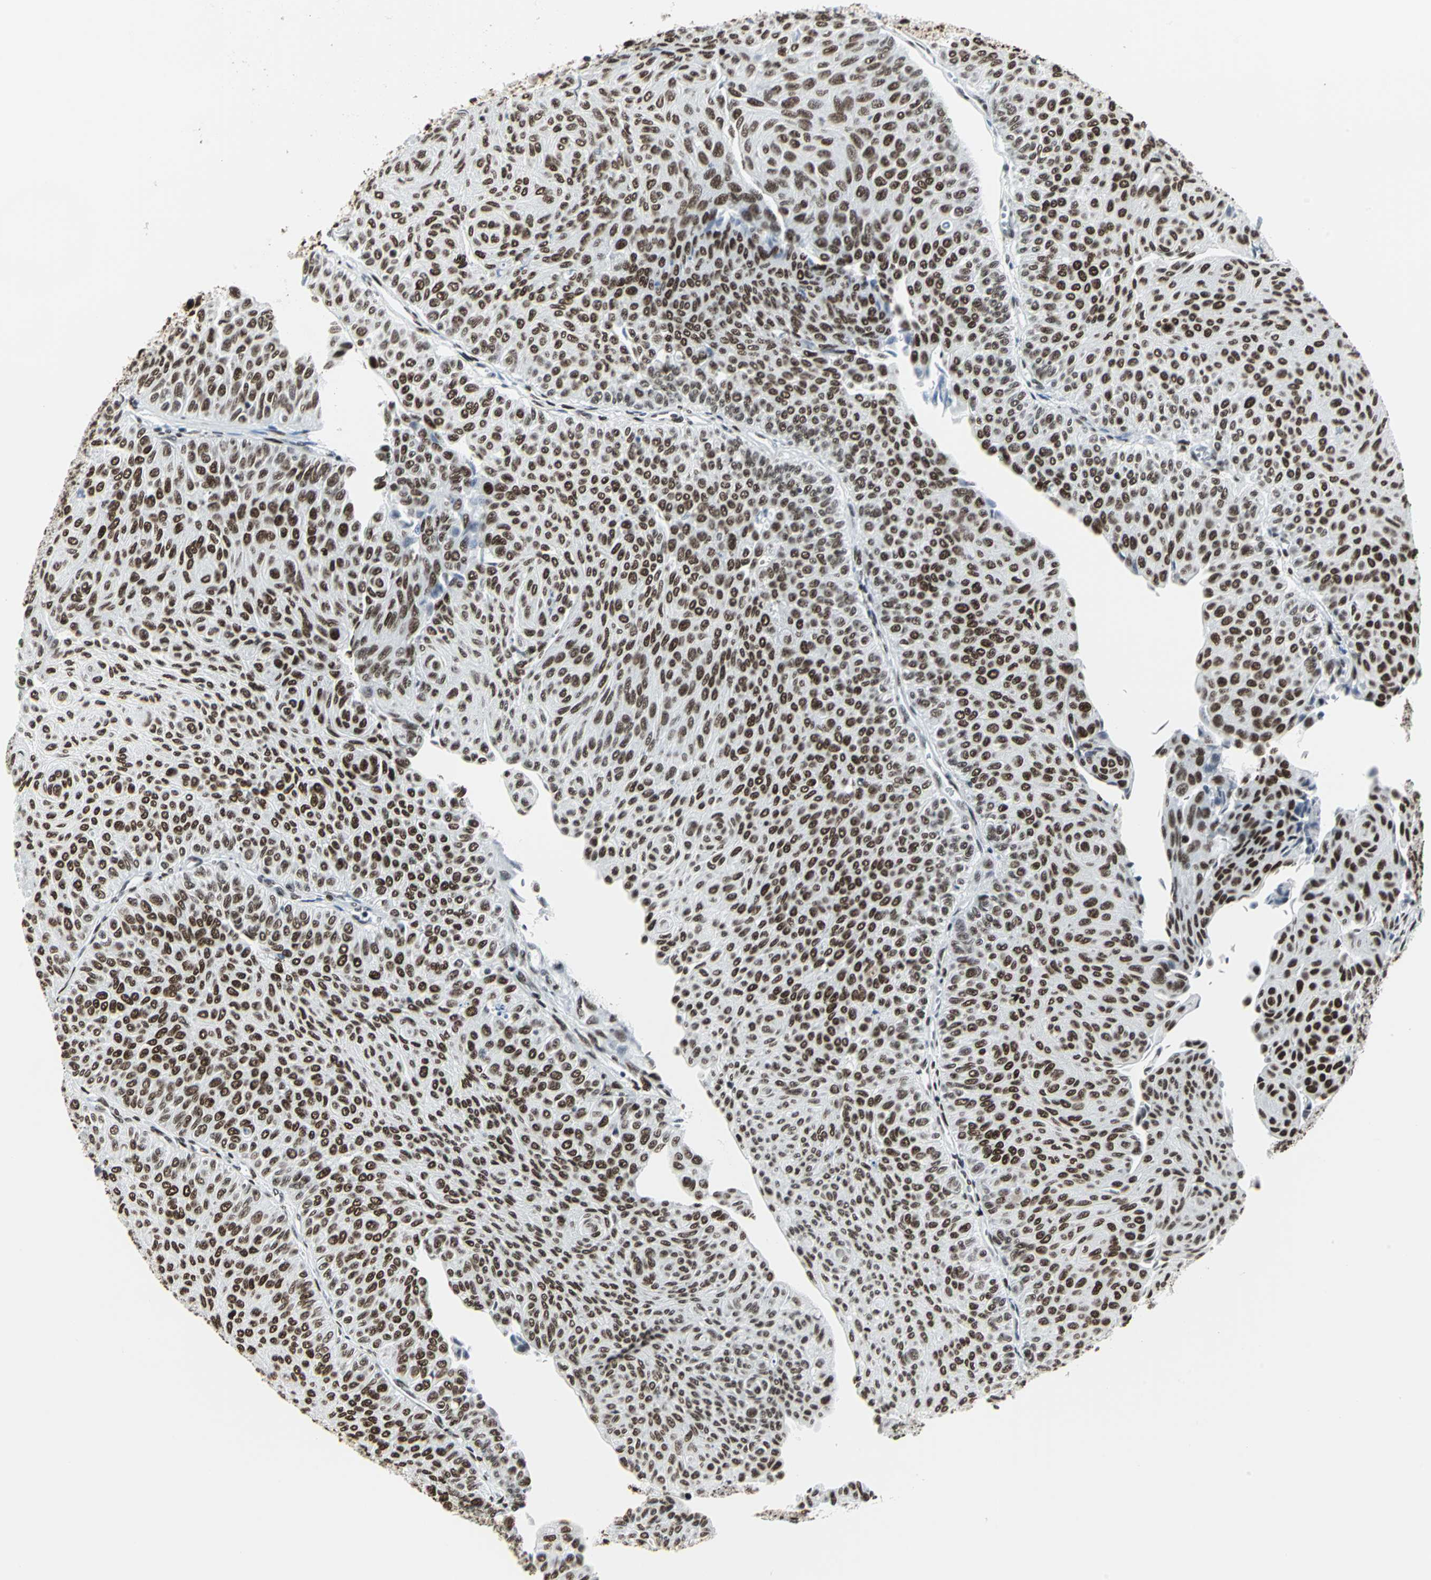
{"staining": {"intensity": "strong", "quantity": ">75%", "location": "nuclear"}, "tissue": "urothelial cancer", "cell_type": "Tumor cells", "image_type": "cancer", "snomed": [{"axis": "morphology", "description": "Urothelial carcinoma, Low grade"}, {"axis": "topography", "description": "Urinary bladder"}], "caption": "Urothelial carcinoma (low-grade) stained with IHC demonstrates strong nuclear staining in about >75% of tumor cells.", "gene": "HDAC2", "patient": {"sex": "male", "age": 78}}